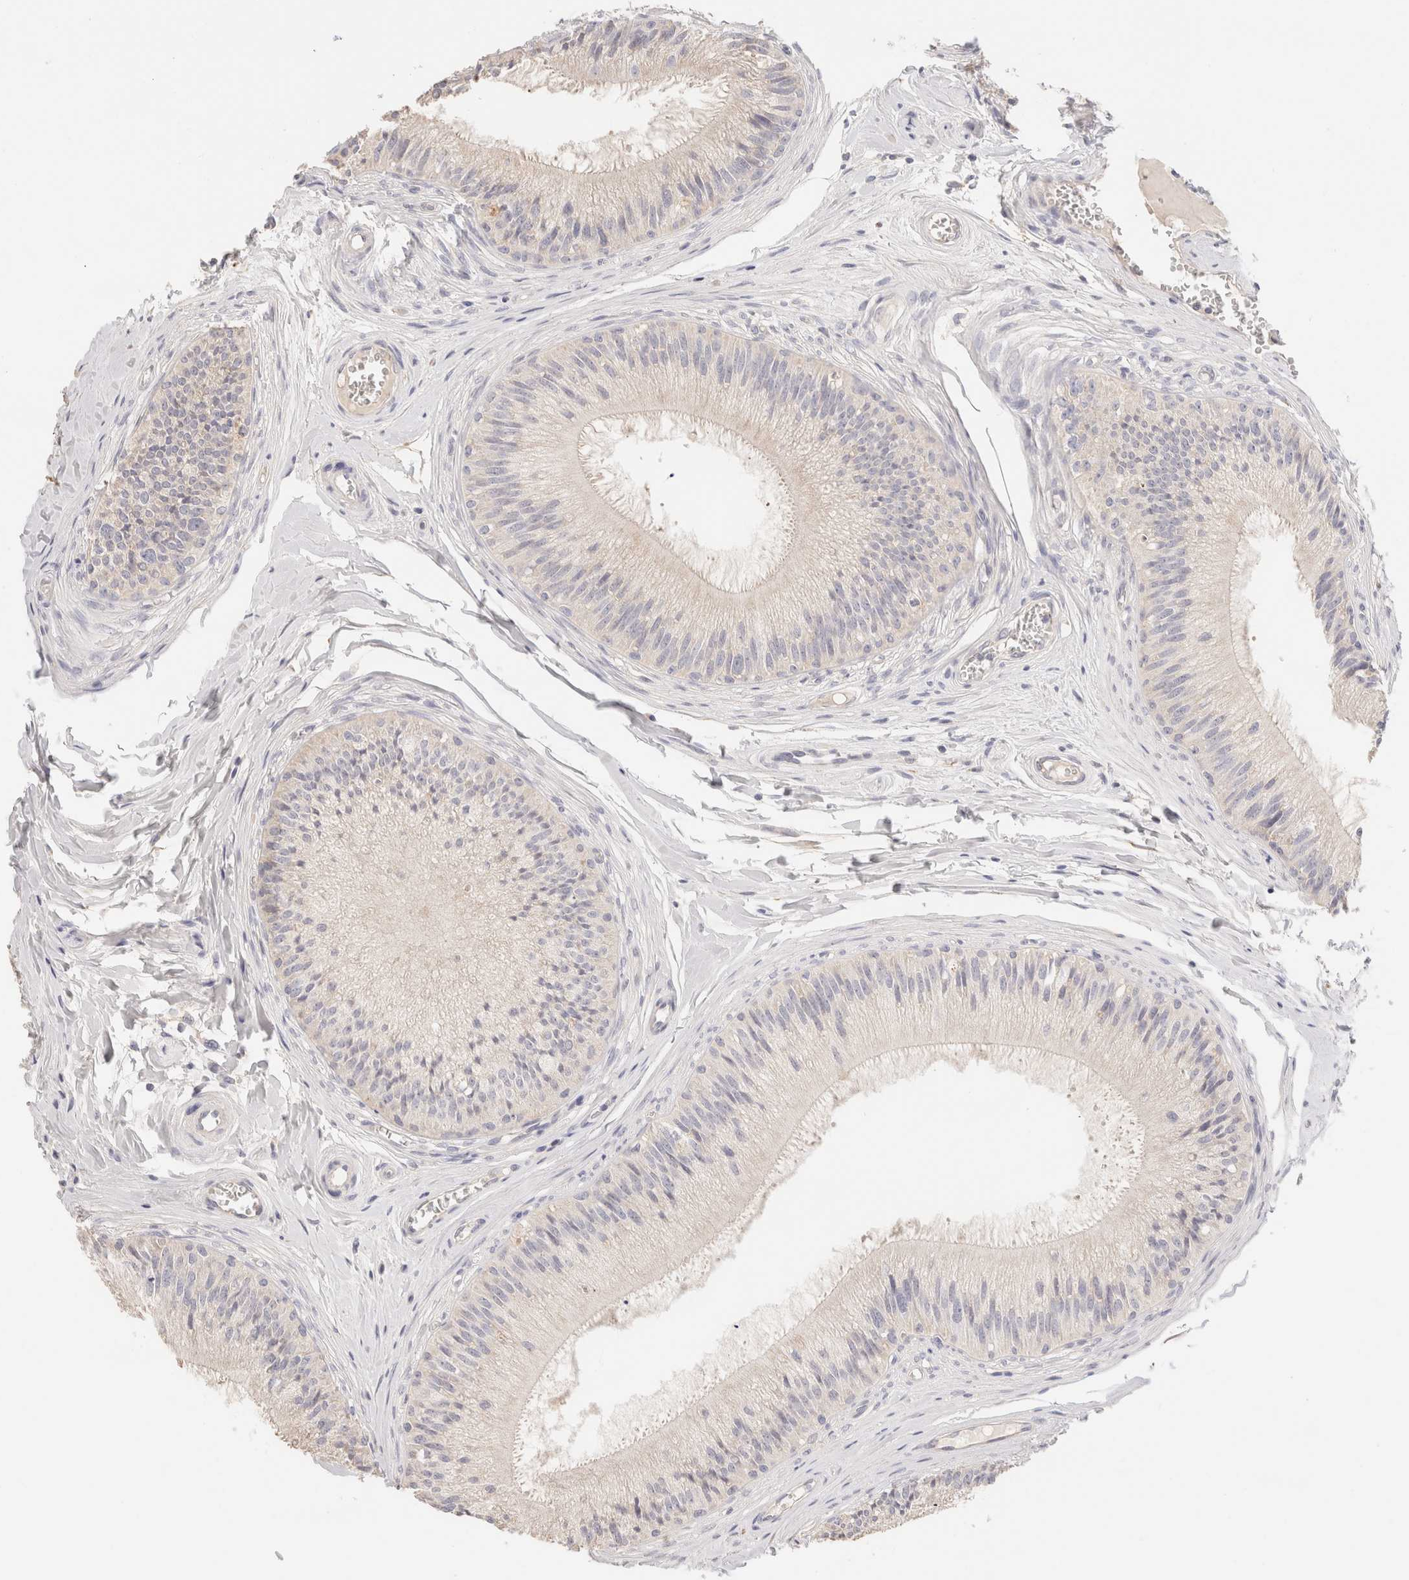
{"staining": {"intensity": "negative", "quantity": "none", "location": "none"}, "tissue": "epididymis", "cell_type": "Glandular cells", "image_type": "normal", "snomed": [{"axis": "morphology", "description": "Normal tissue, NOS"}, {"axis": "topography", "description": "Epididymis"}], "caption": "Micrograph shows no protein expression in glandular cells of normal epididymis.", "gene": "SCGB2A2", "patient": {"sex": "male", "age": 31}}